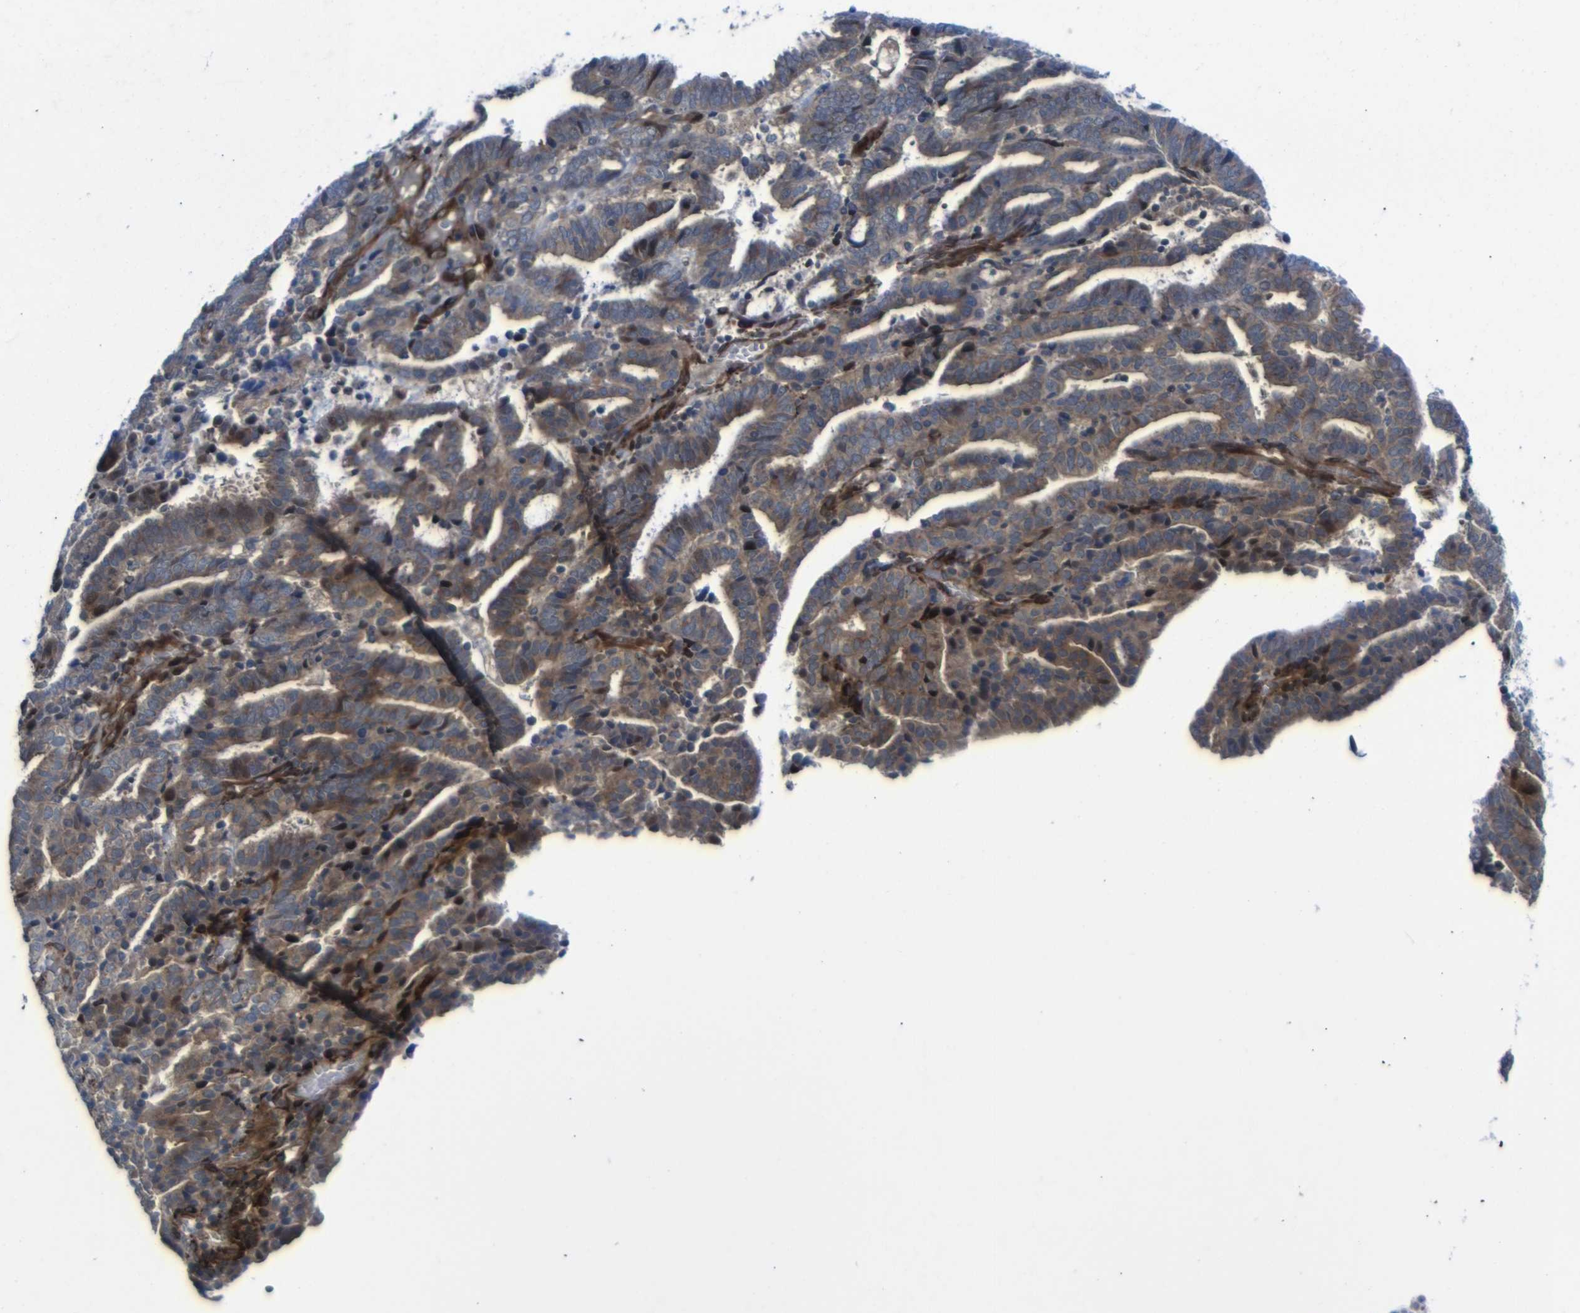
{"staining": {"intensity": "moderate", "quantity": ">75%", "location": "cytoplasmic/membranous"}, "tissue": "endometrial cancer", "cell_type": "Tumor cells", "image_type": "cancer", "snomed": [{"axis": "morphology", "description": "Adenocarcinoma, NOS"}, {"axis": "topography", "description": "Uterus"}], "caption": "Immunohistochemical staining of human adenocarcinoma (endometrial) displays medium levels of moderate cytoplasmic/membranous staining in approximately >75% of tumor cells.", "gene": "PARP14", "patient": {"sex": "female", "age": 83}}